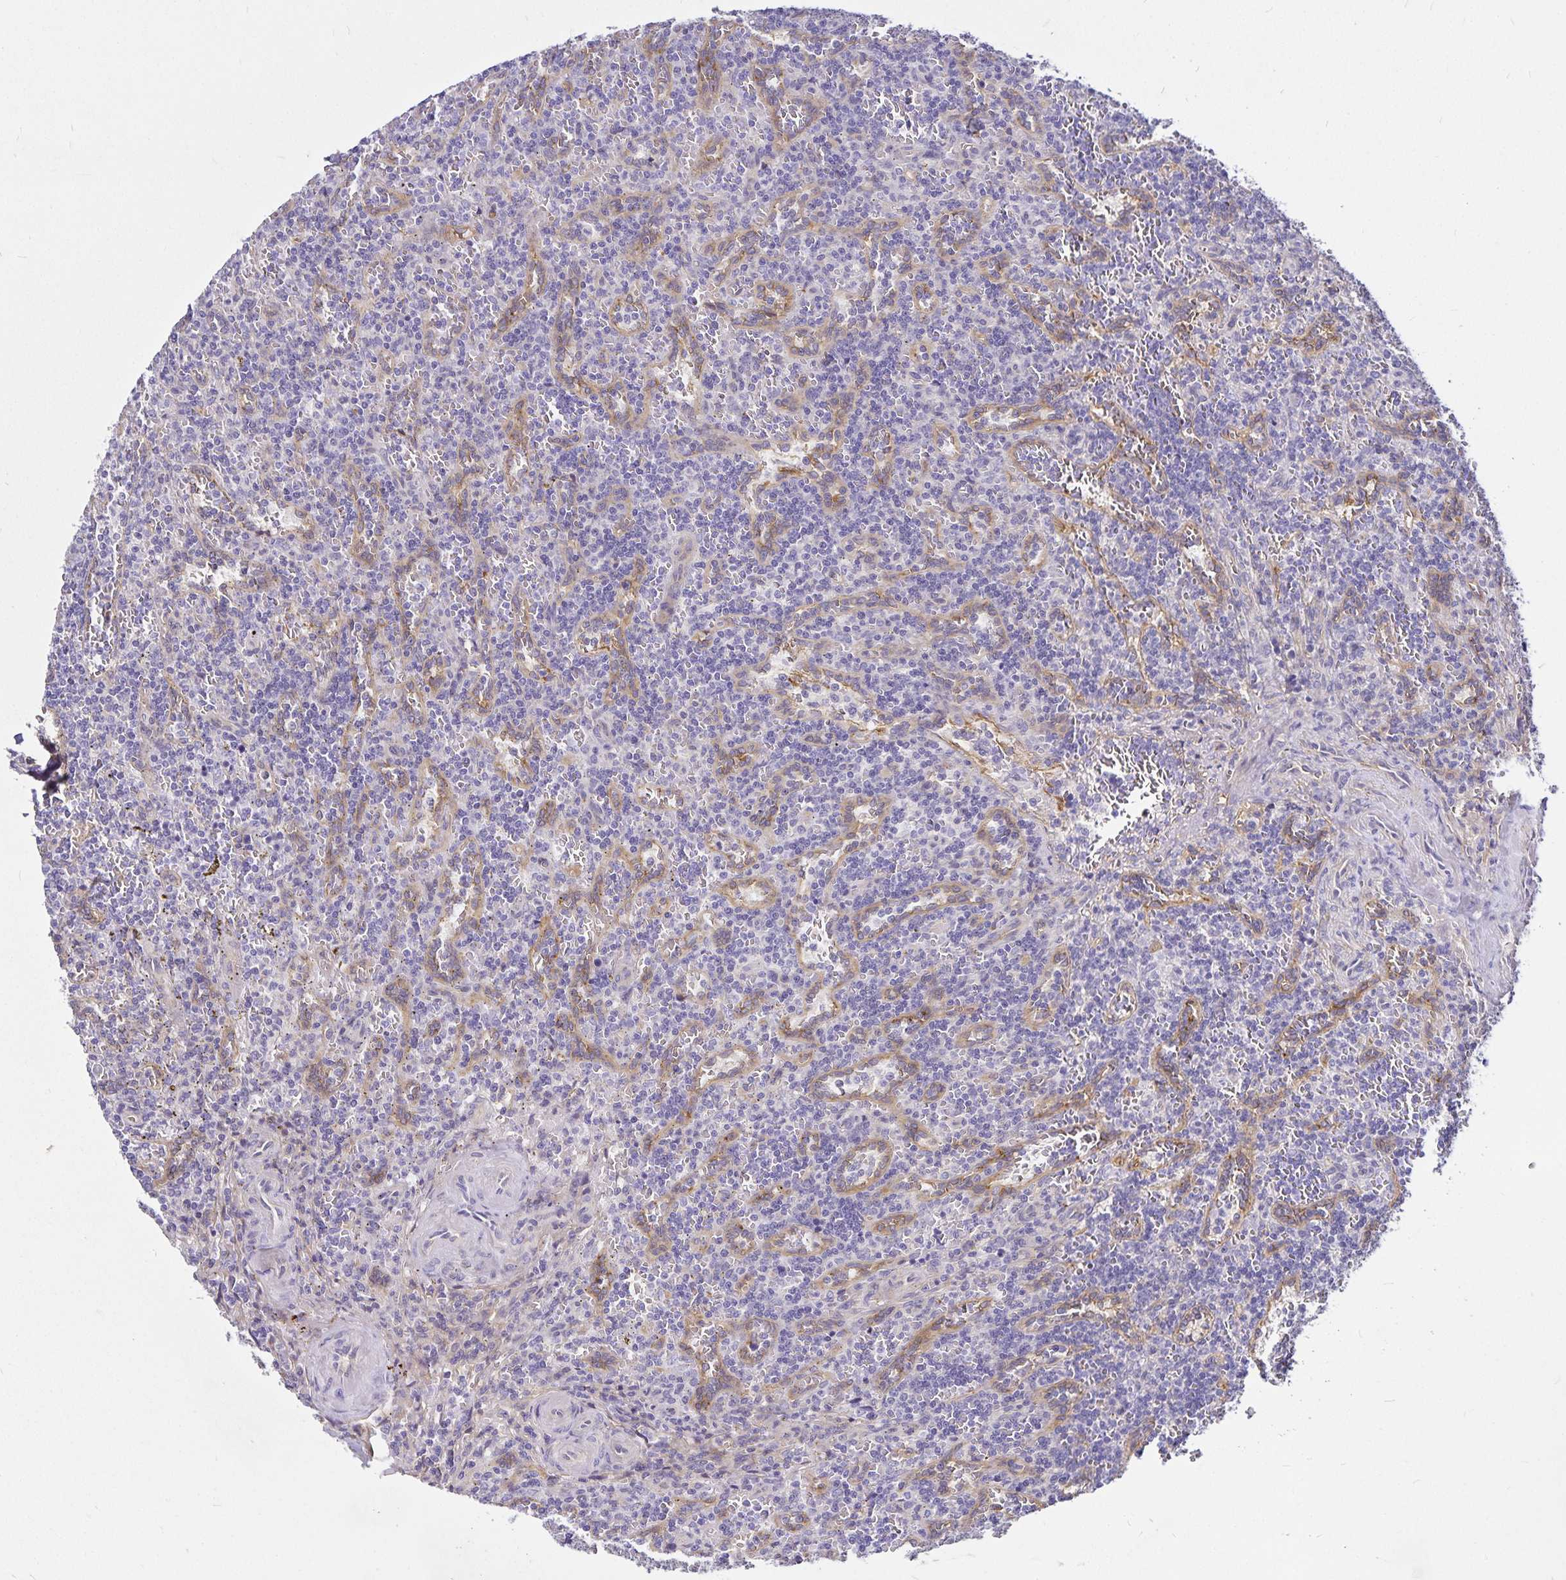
{"staining": {"intensity": "negative", "quantity": "none", "location": "none"}, "tissue": "lymphoma", "cell_type": "Tumor cells", "image_type": "cancer", "snomed": [{"axis": "morphology", "description": "Malignant lymphoma, non-Hodgkin's type, Low grade"}, {"axis": "topography", "description": "Spleen"}], "caption": "IHC of human lymphoma demonstrates no positivity in tumor cells.", "gene": "GNG12", "patient": {"sex": "male", "age": 73}}